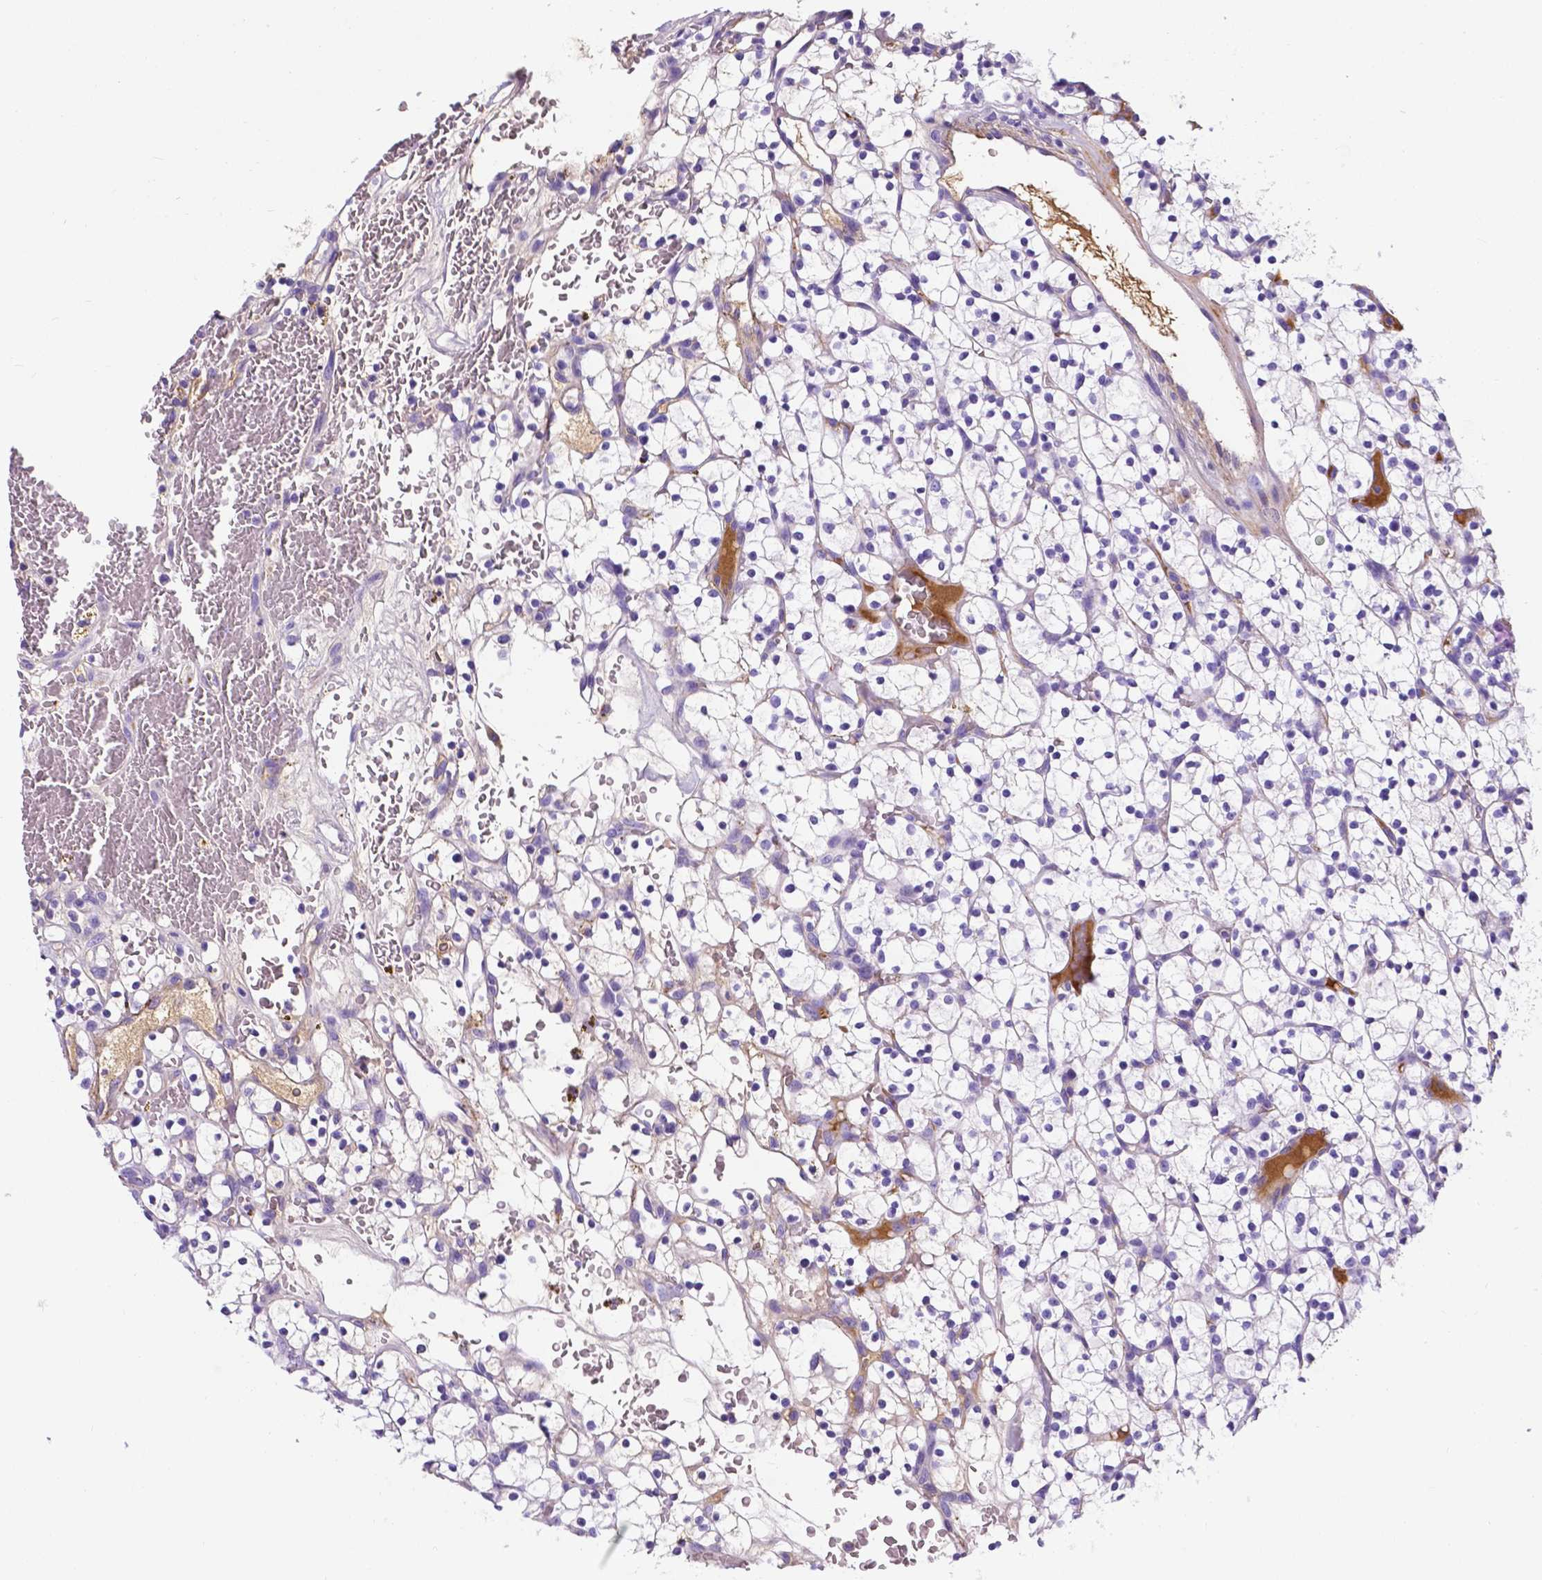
{"staining": {"intensity": "negative", "quantity": "none", "location": "none"}, "tissue": "renal cancer", "cell_type": "Tumor cells", "image_type": "cancer", "snomed": [{"axis": "morphology", "description": "Adenocarcinoma, NOS"}, {"axis": "topography", "description": "Kidney"}], "caption": "Protein analysis of adenocarcinoma (renal) exhibits no significant staining in tumor cells.", "gene": "APOE", "patient": {"sex": "female", "age": 64}}